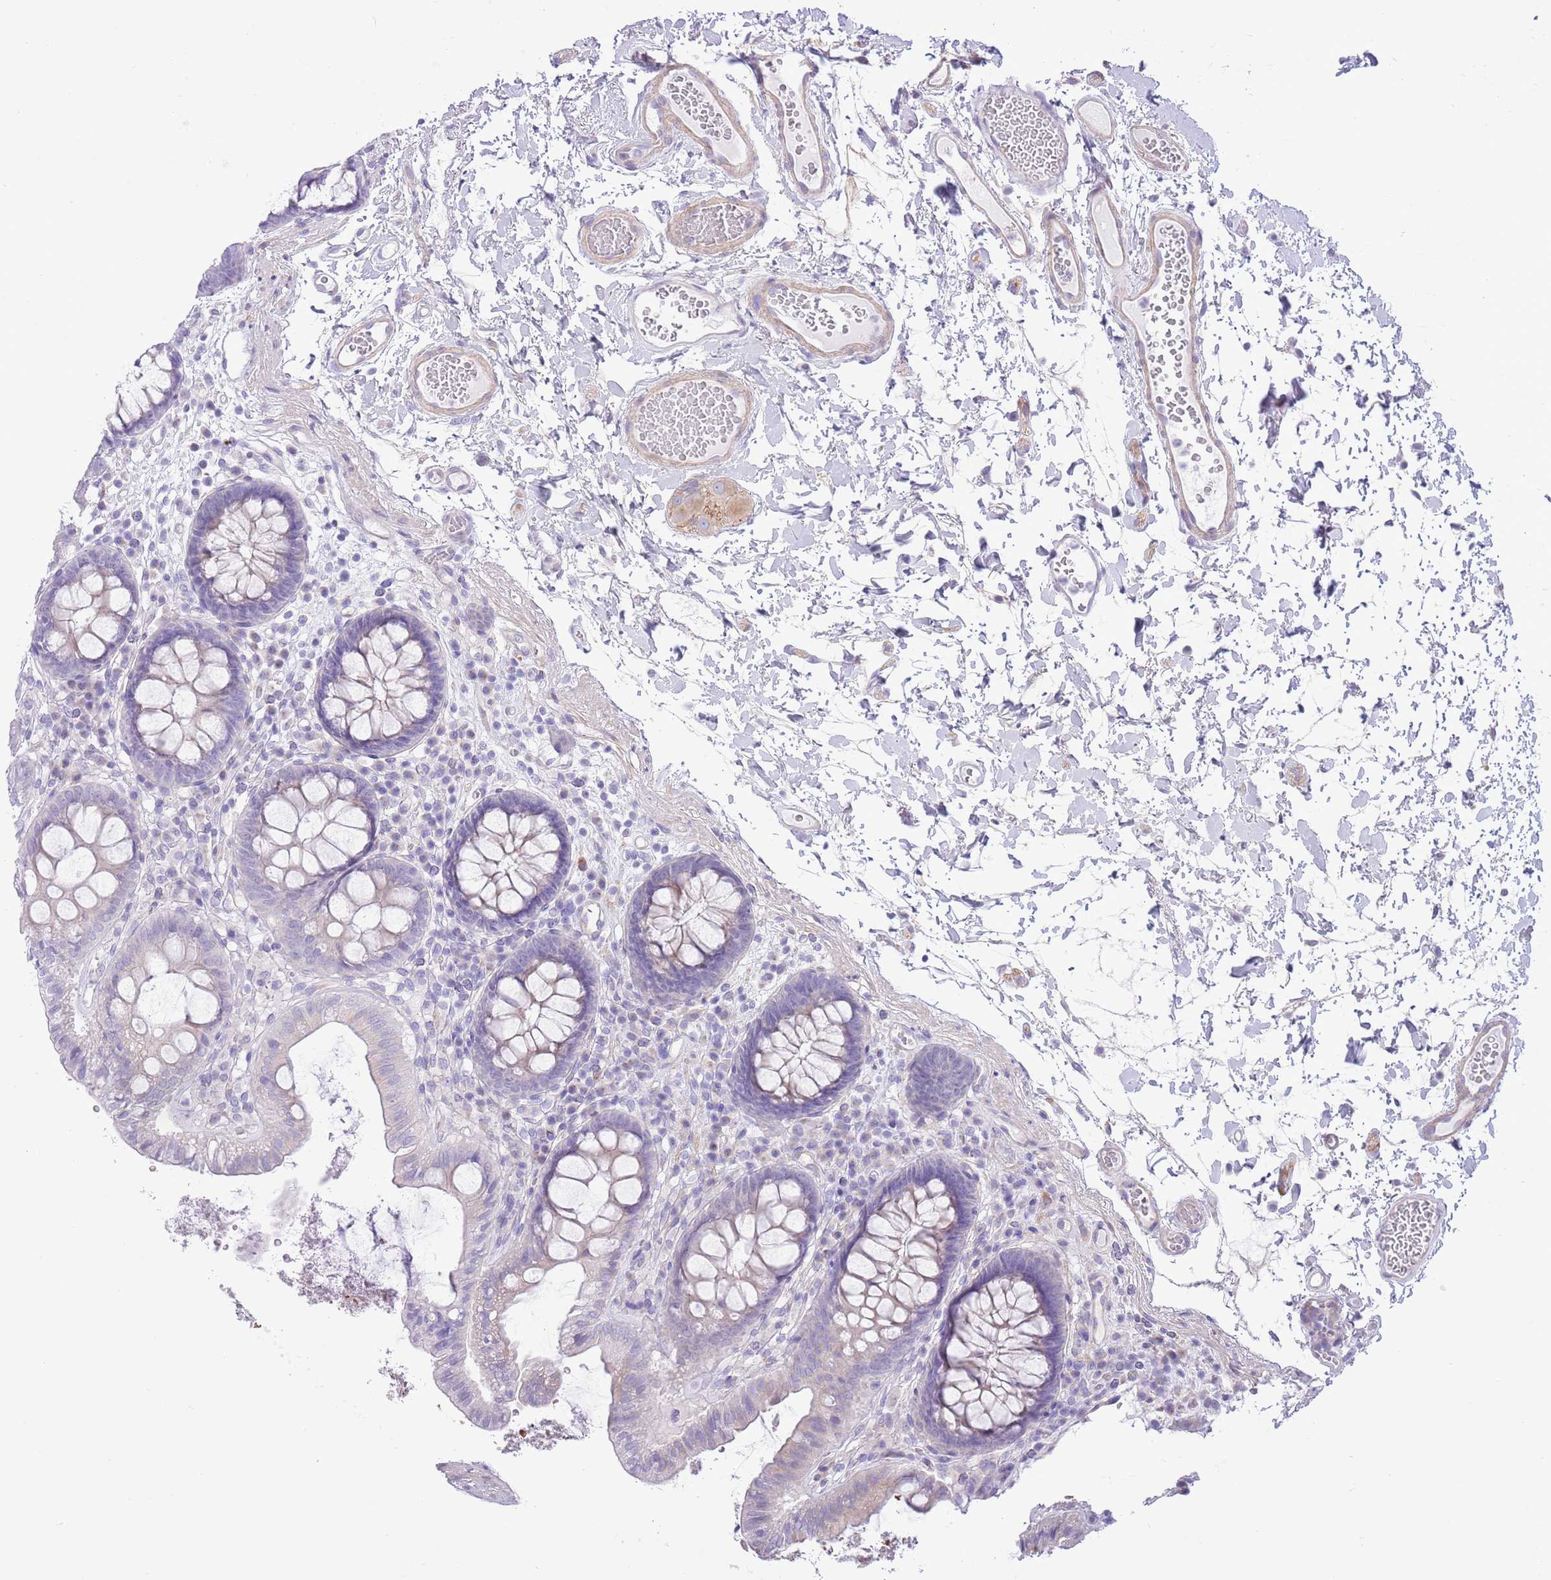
{"staining": {"intensity": "weak", "quantity": ">75%", "location": "cytoplasmic/membranous"}, "tissue": "colon", "cell_type": "Endothelial cells", "image_type": "normal", "snomed": [{"axis": "morphology", "description": "Normal tissue, NOS"}, {"axis": "topography", "description": "Colon"}], "caption": "IHC histopathology image of normal human colon stained for a protein (brown), which reveals low levels of weak cytoplasmic/membranous positivity in about >75% of endothelial cells.", "gene": "ZC4H2", "patient": {"sex": "male", "age": 84}}